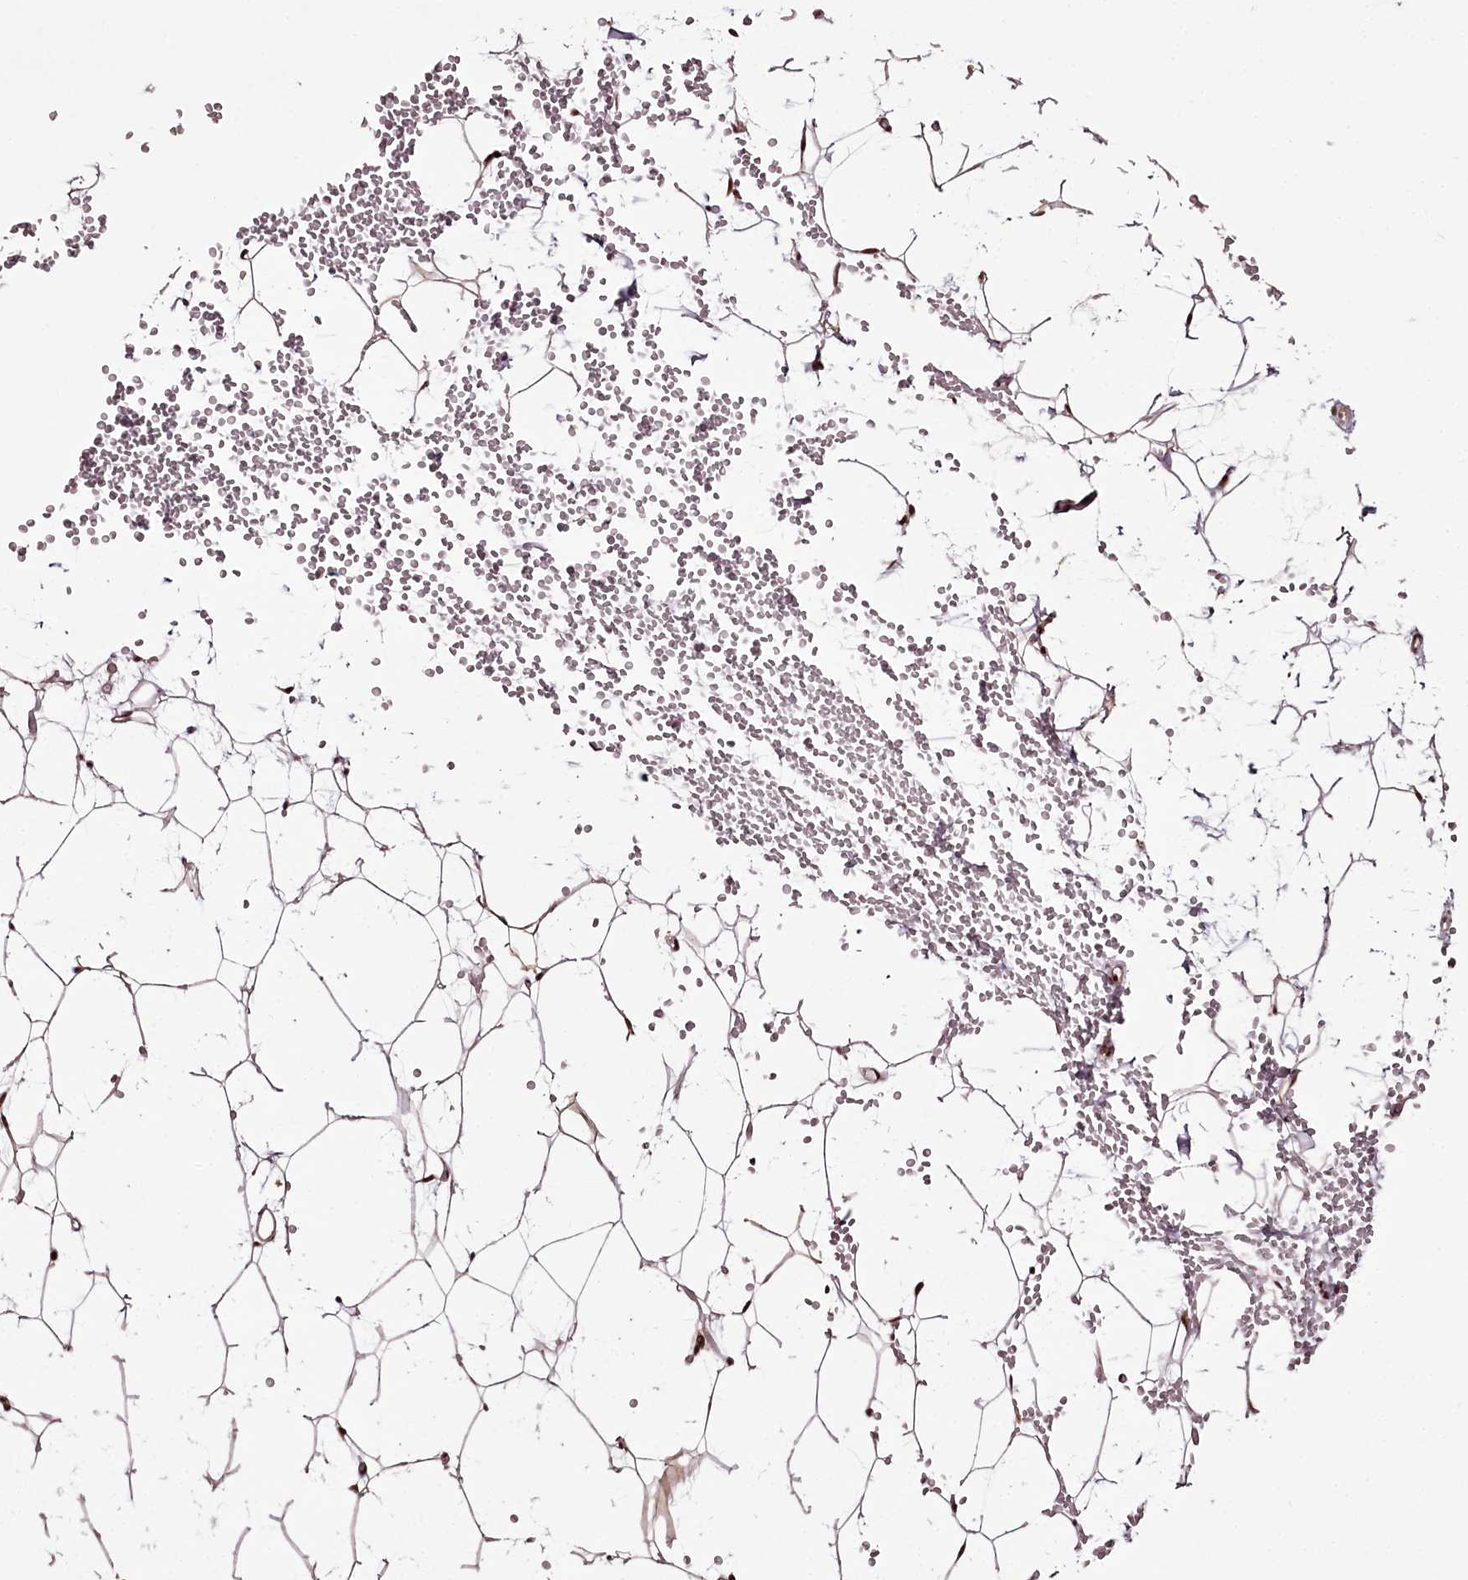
{"staining": {"intensity": "moderate", "quantity": ">75%", "location": "nuclear"}, "tissue": "adipose tissue", "cell_type": "Adipocytes", "image_type": "normal", "snomed": [{"axis": "morphology", "description": "Normal tissue, NOS"}, {"axis": "topography", "description": "Breast"}], "caption": "DAB (3,3'-diaminobenzidine) immunohistochemical staining of normal adipose tissue displays moderate nuclear protein staining in about >75% of adipocytes. The staining is performed using DAB brown chromogen to label protein expression. The nuclei are counter-stained blue using hematoxylin.", "gene": "TTC33", "patient": {"sex": "female", "age": 23}}